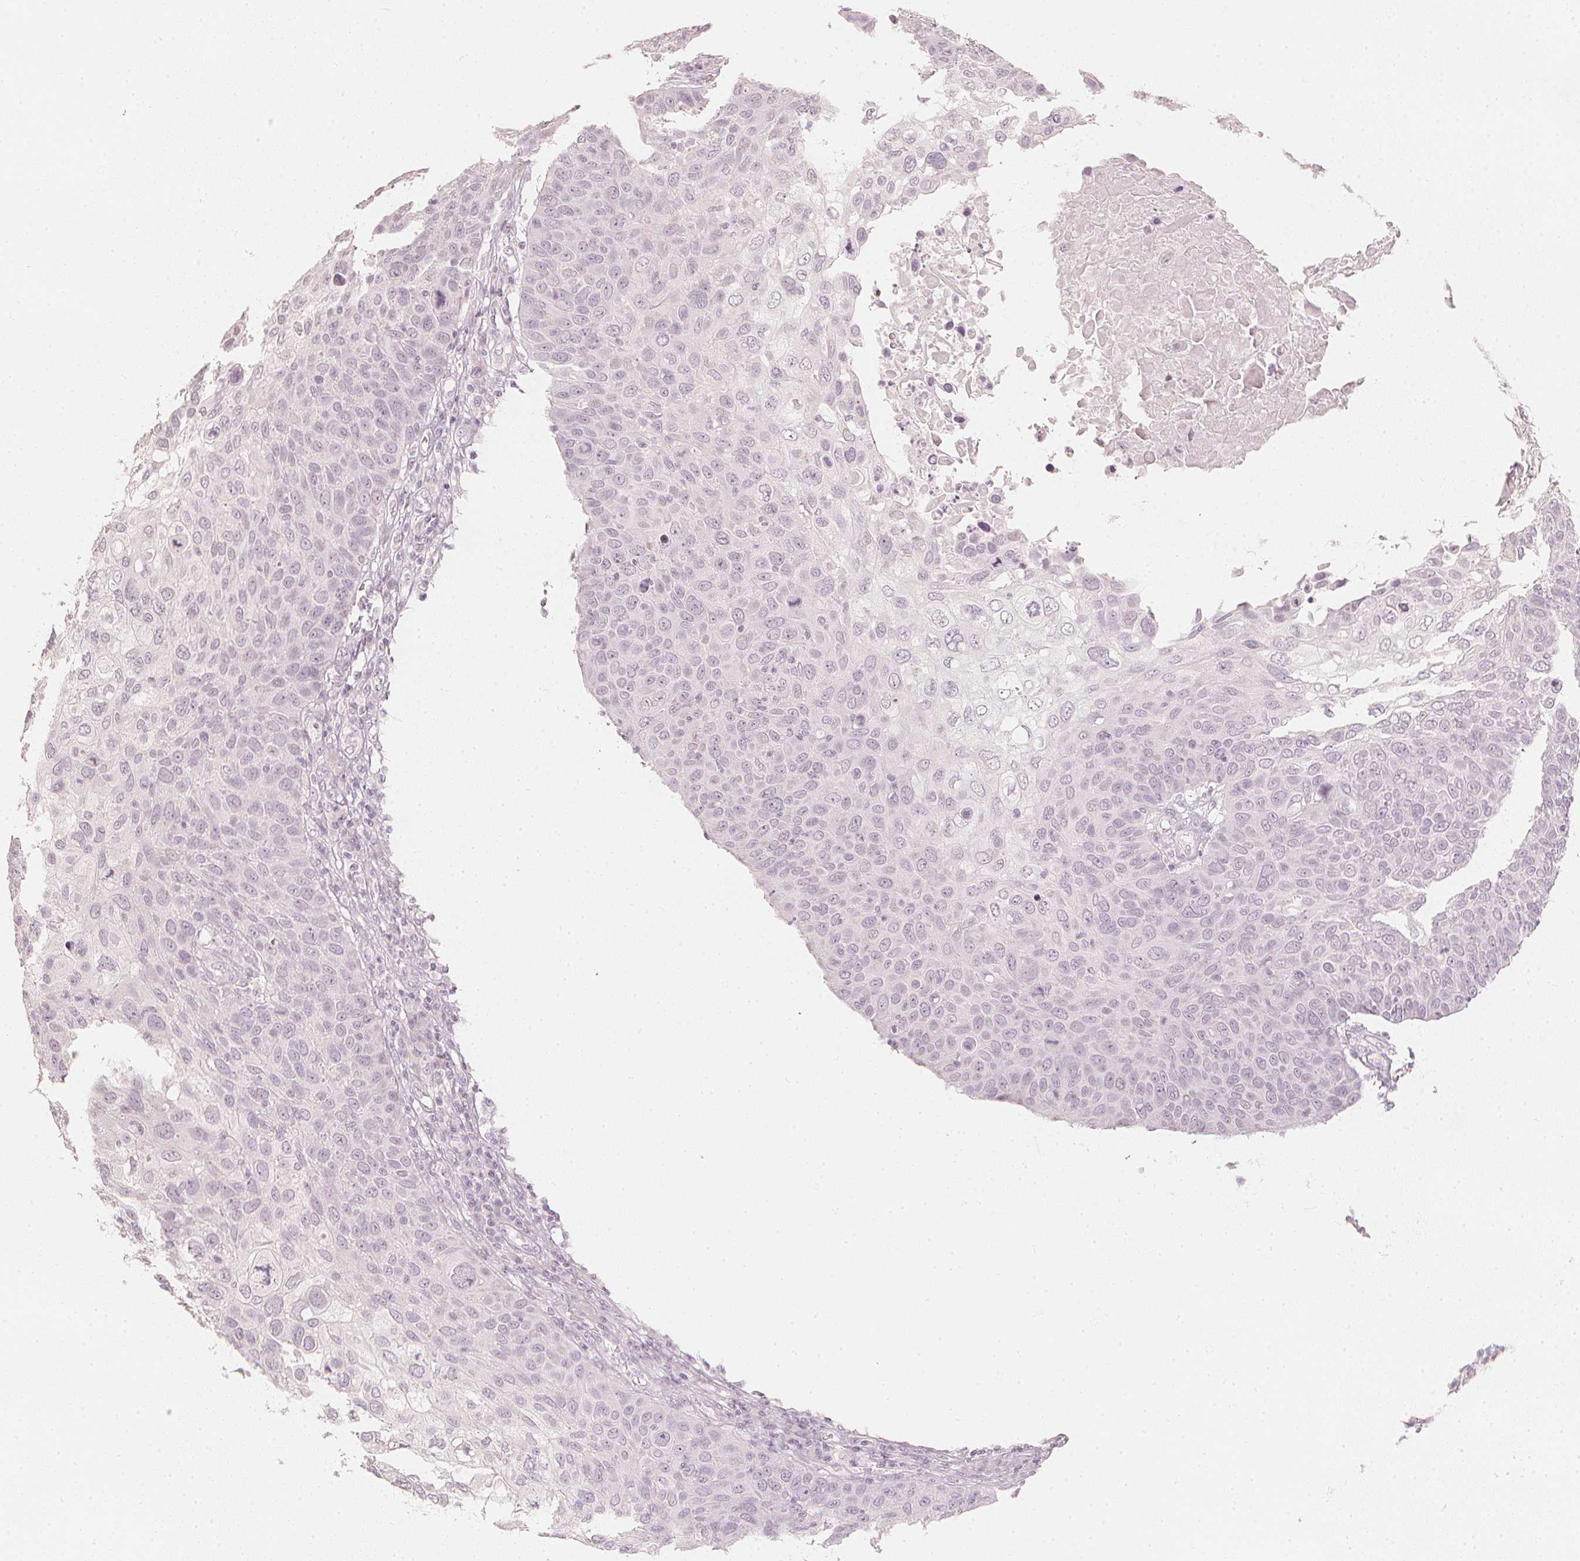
{"staining": {"intensity": "negative", "quantity": "none", "location": "none"}, "tissue": "skin cancer", "cell_type": "Tumor cells", "image_type": "cancer", "snomed": [{"axis": "morphology", "description": "Squamous cell carcinoma, NOS"}, {"axis": "topography", "description": "Skin"}], "caption": "This is an IHC photomicrograph of skin squamous cell carcinoma. There is no expression in tumor cells.", "gene": "CALB1", "patient": {"sex": "male", "age": 87}}